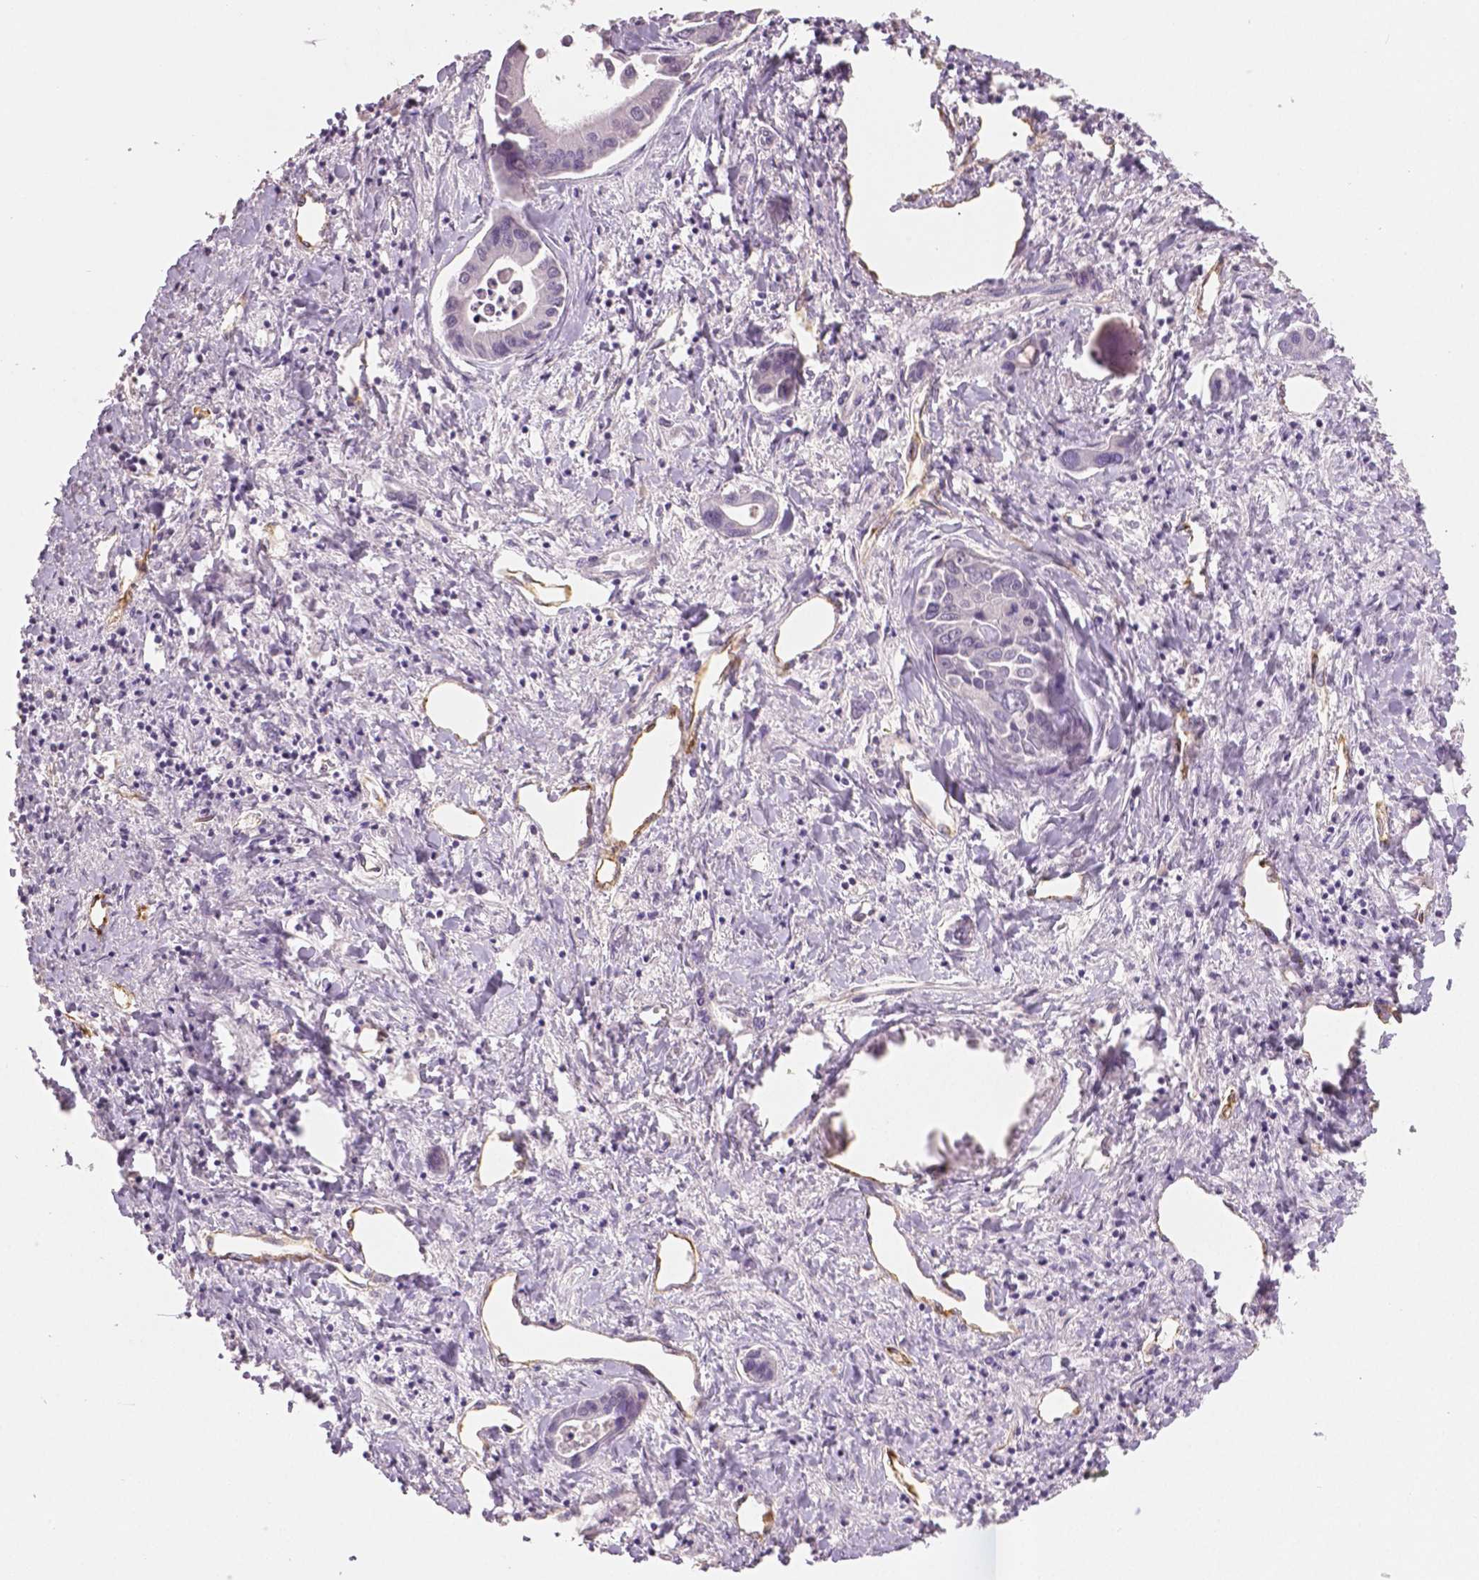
{"staining": {"intensity": "negative", "quantity": "none", "location": "none"}, "tissue": "liver cancer", "cell_type": "Tumor cells", "image_type": "cancer", "snomed": [{"axis": "morphology", "description": "Cholangiocarcinoma"}, {"axis": "topography", "description": "Liver"}], "caption": "Immunohistochemistry of liver cholangiocarcinoma reveals no staining in tumor cells.", "gene": "TSPAN7", "patient": {"sex": "male", "age": 66}}